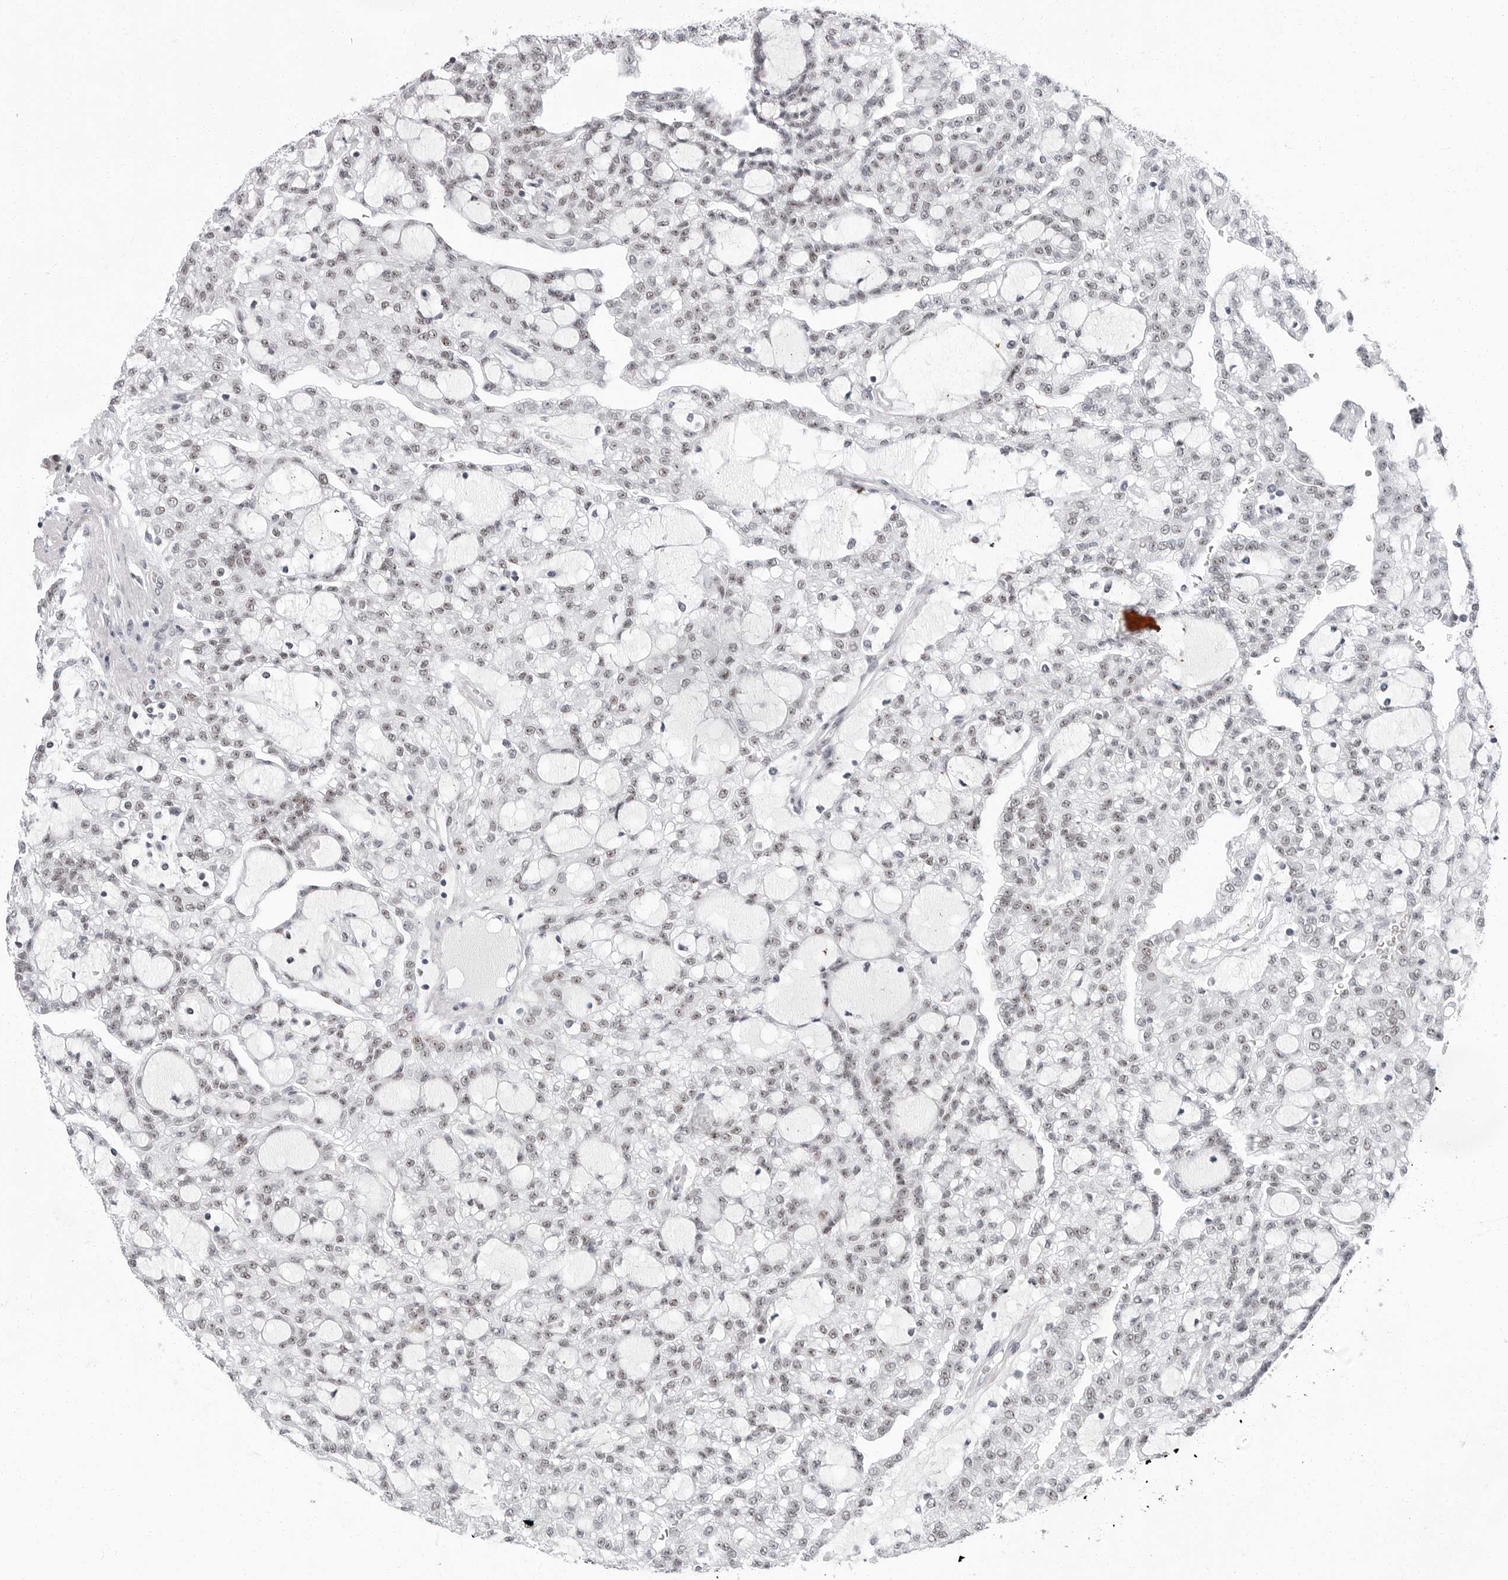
{"staining": {"intensity": "weak", "quantity": ">75%", "location": "nuclear"}, "tissue": "renal cancer", "cell_type": "Tumor cells", "image_type": "cancer", "snomed": [{"axis": "morphology", "description": "Adenocarcinoma, NOS"}, {"axis": "topography", "description": "Kidney"}], "caption": "Renal adenocarcinoma stained for a protein (brown) demonstrates weak nuclear positive positivity in about >75% of tumor cells.", "gene": "VEZF1", "patient": {"sex": "male", "age": 63}}